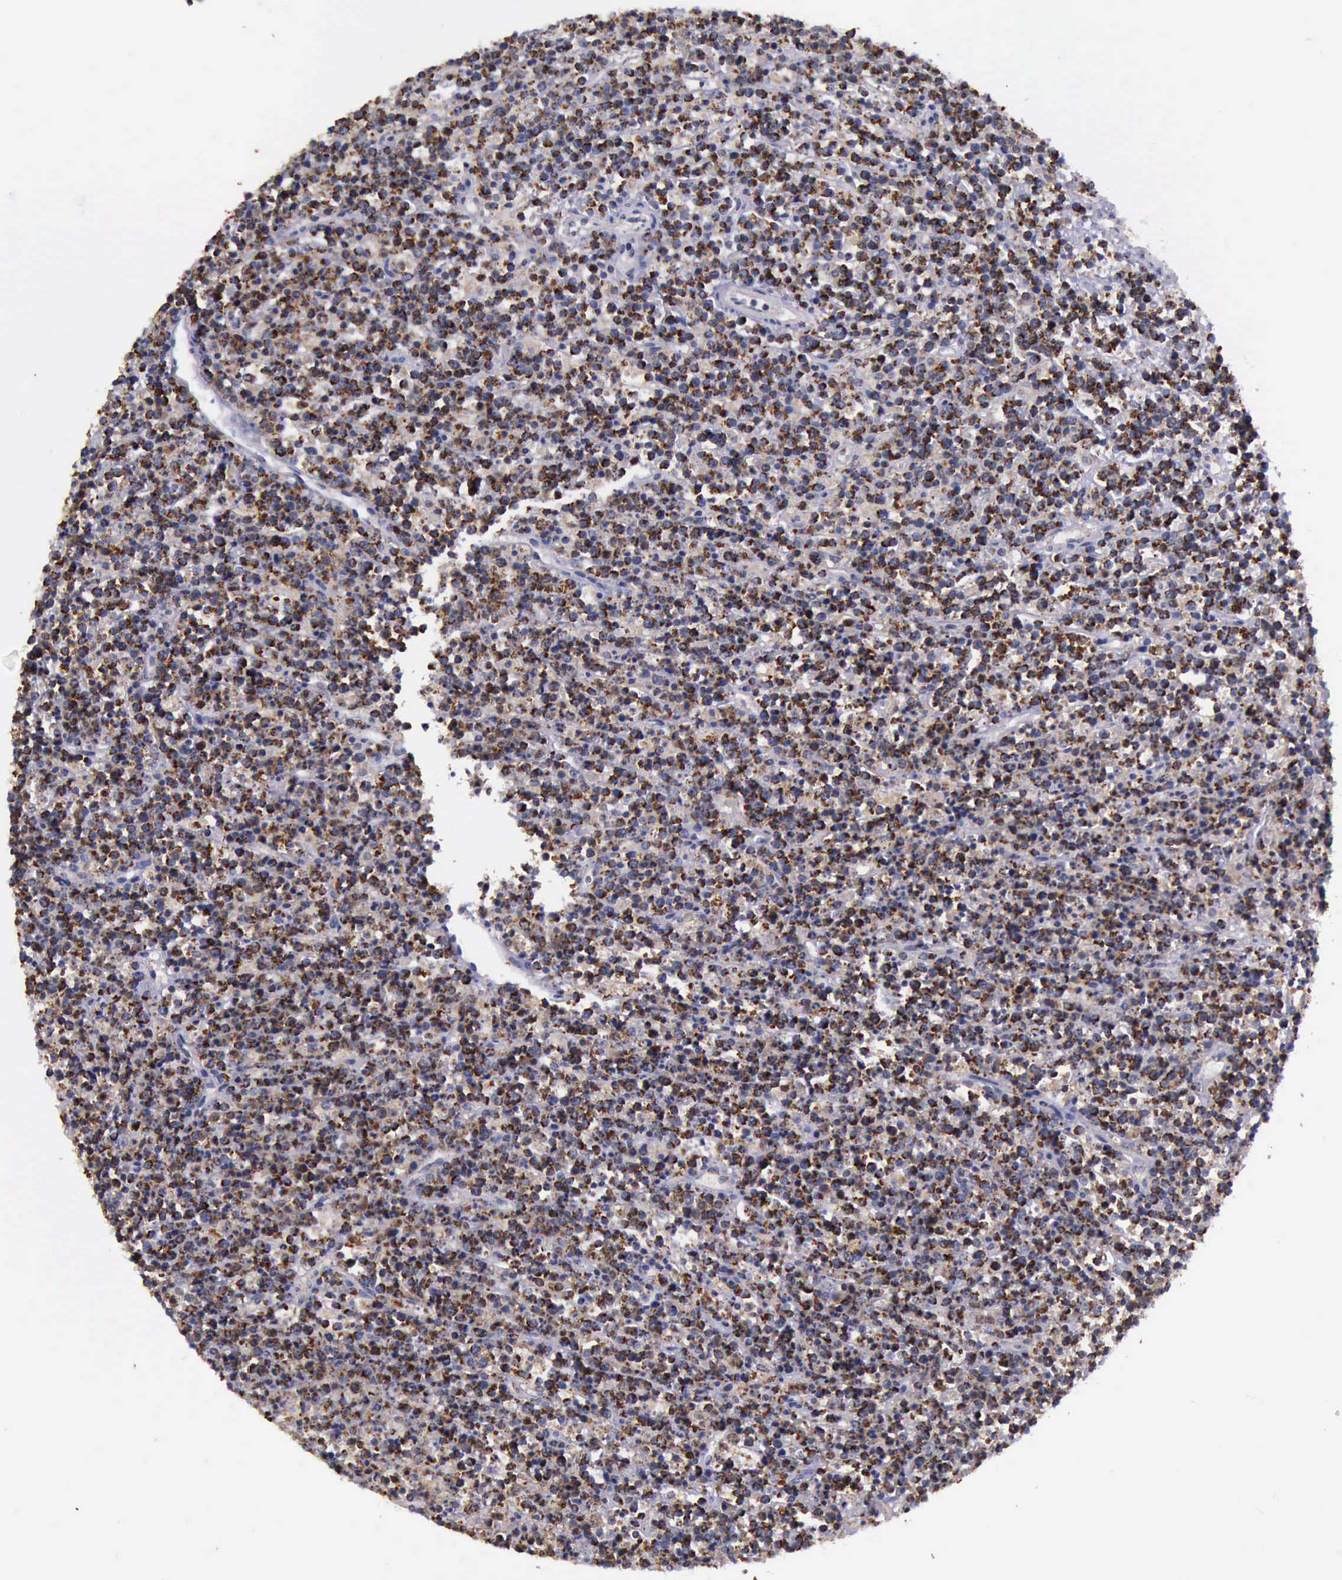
{"staining": {"intensity": "strong", "quantity": ">75%", "location": "cytoplasmic/membranous"}, "tissue": "lymphoma", "cell_type": "Tumor cells", "image_type": "cancer", "snomed": [{"axis": "morphology", "description": "Malignant lymphoma, non-Hodgkin's type, High grade"}, {"axis": "topography", "description": "Ovary"}], "caption": "Immunohistochemical staining of human malignant lymphoma, non-Hodgkin's type (high-grade) exhibits high levels of strong cytoplasmic/membranous protein positivity in approximately >75% of tumor cells.", "gene": "TXN2", "patient": {"sex": "female", "age": 56}}